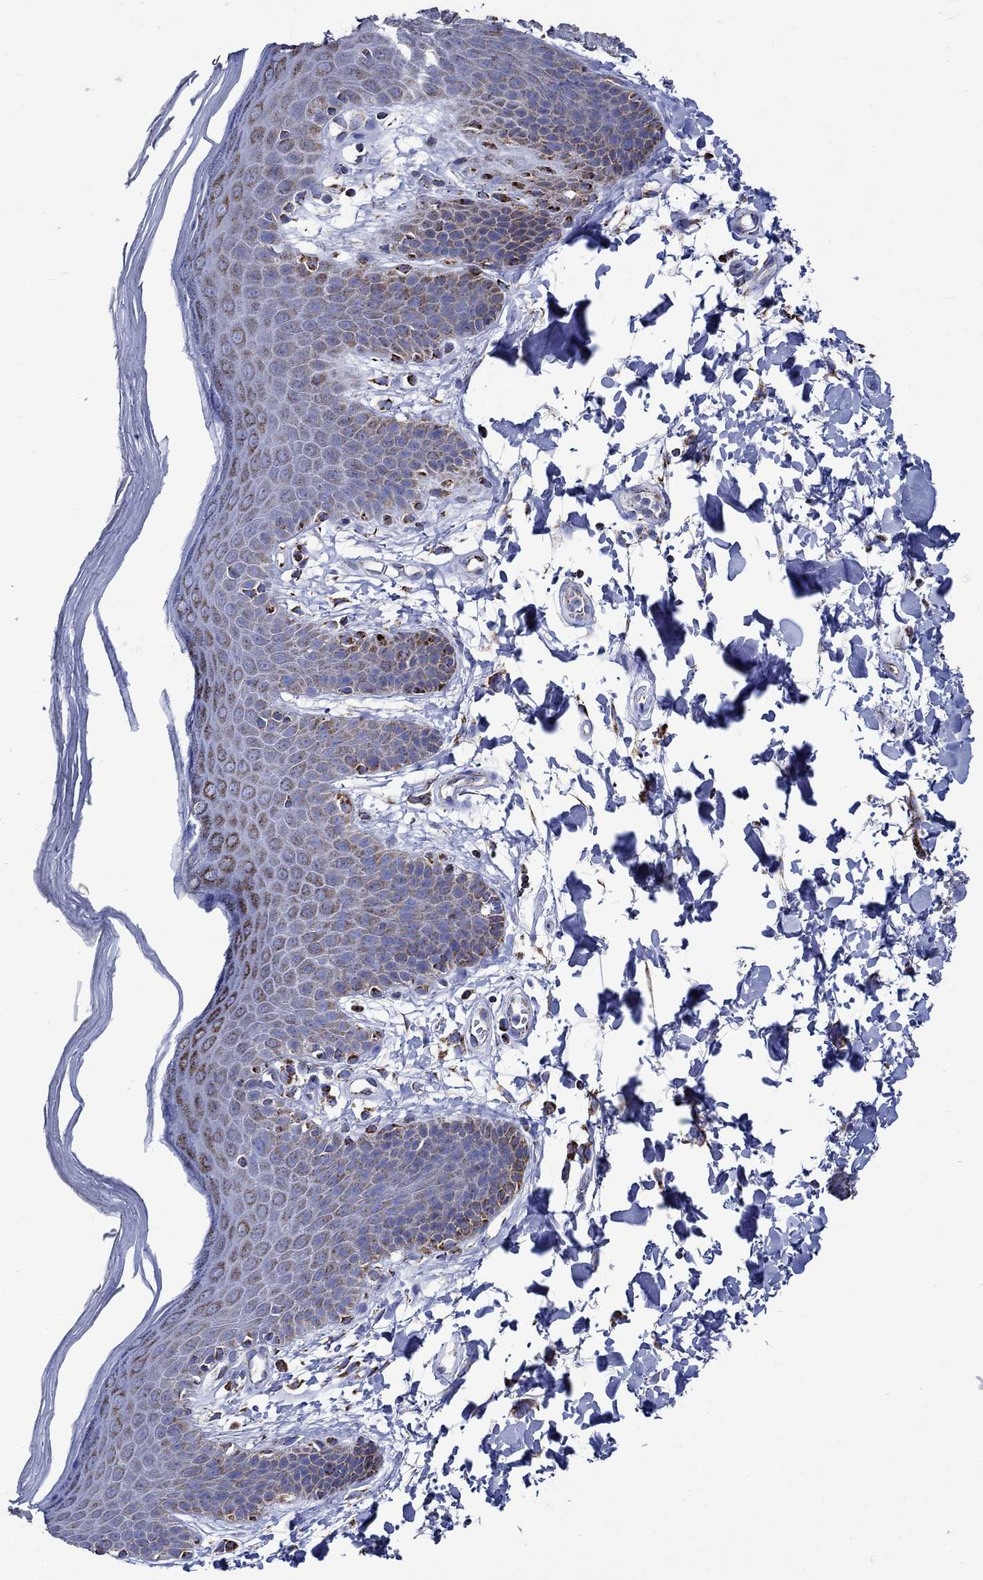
{"staining": {"intensity": "strong", "quantity": "25%-75%", "location": "cytoplasmic/membranous"}, "tissue": "skin", "cell_type": "Epidermal cells", "image_type": "normal", "snomed": [{"axis": "morphology", "description": "Normal tissue, NOS"}, {"axis": "topography", "description": "Anal"}], "caption": "The histopathology image demonstrates a brown stain indicating the presence of a protein in the cytoplasmic/membranous of epidermal cells in skin.", "gene": "RCE1", "patient": {"sex": "male", "age": 53}}